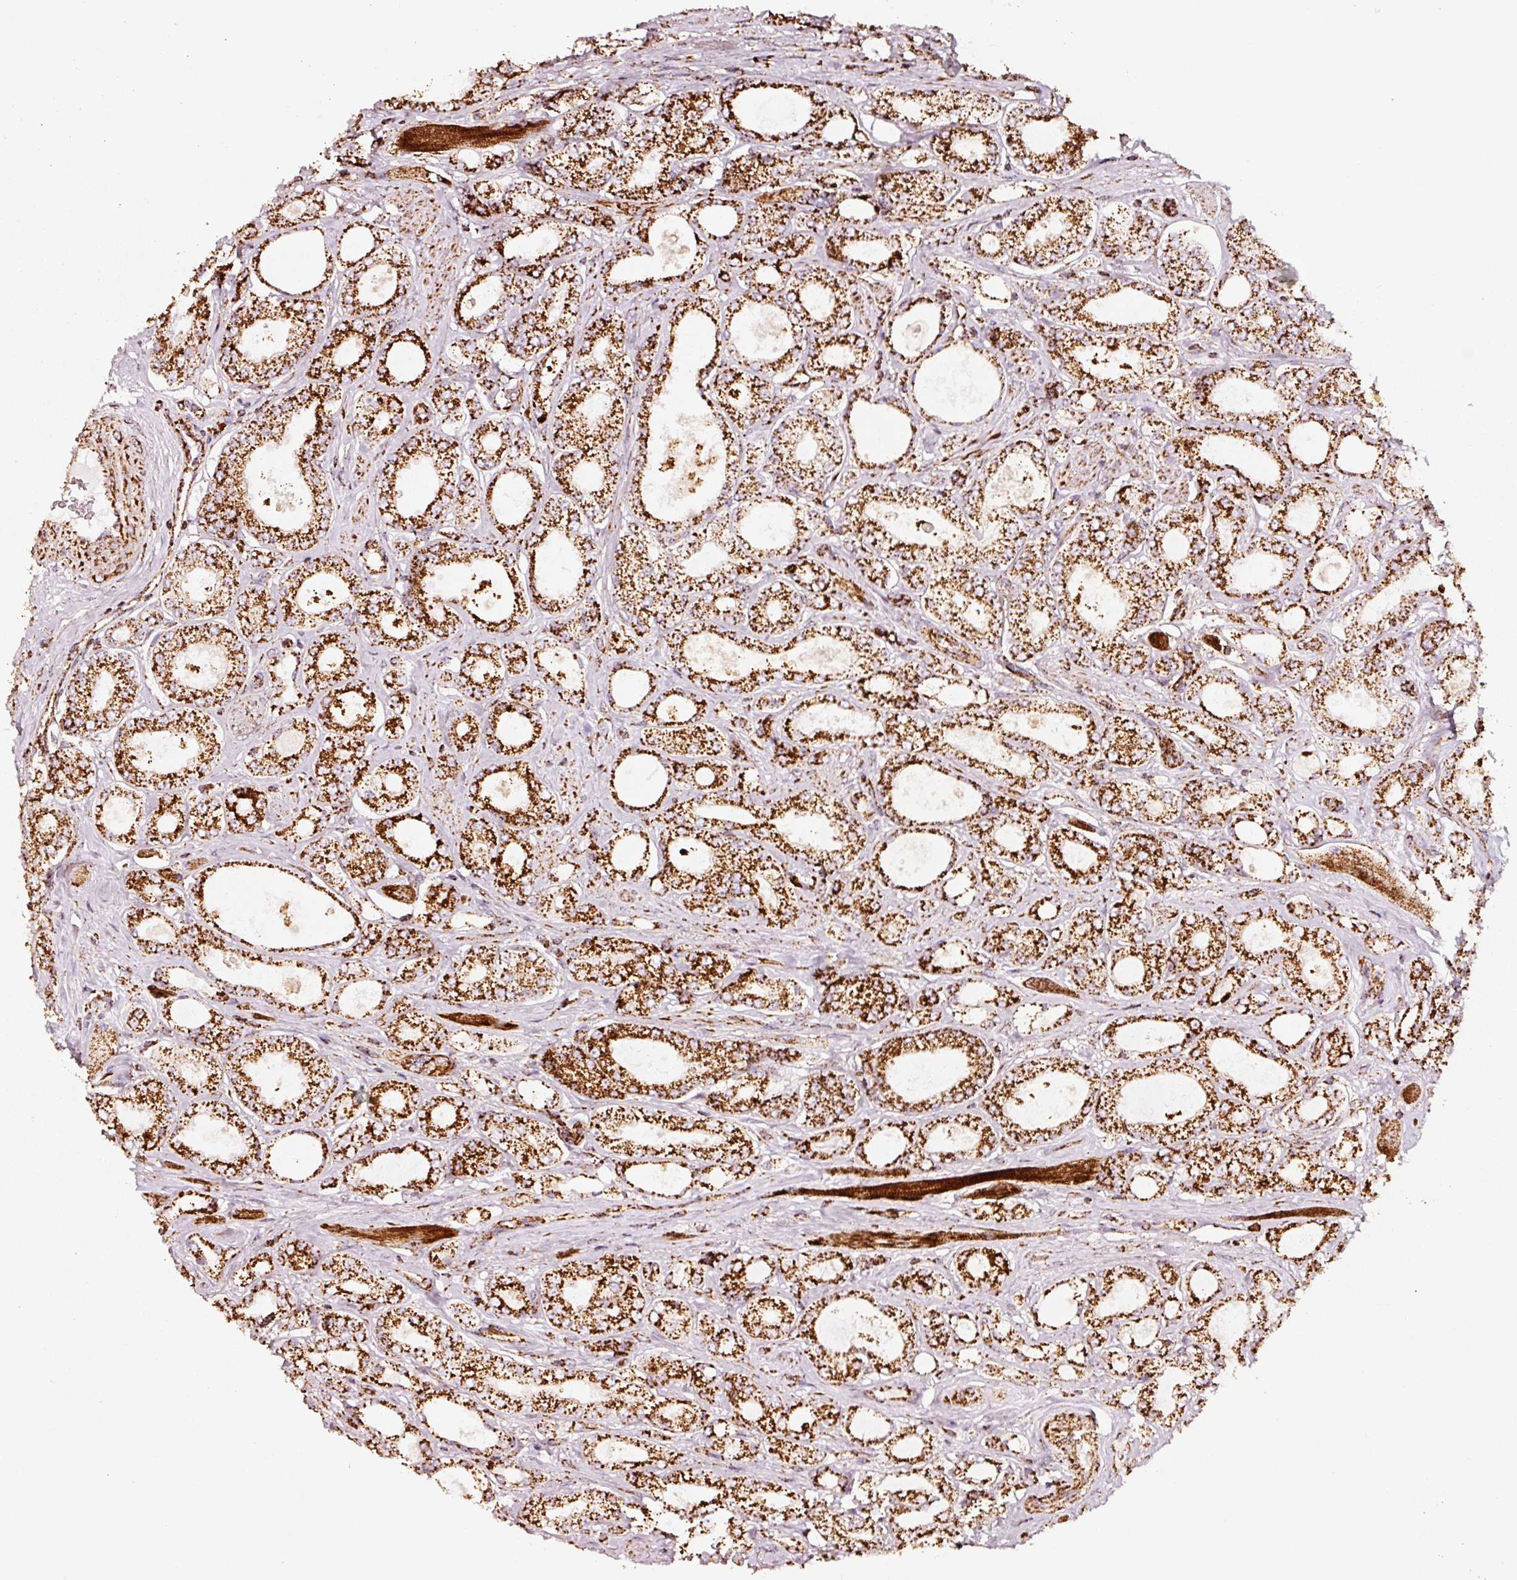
{"staining": {"intensity": "strong", "quantity": ">75%", "location": "cytoplasmic/membranous"}, "tissue": "prostate cancer", "cell_type": "Tumor cells", "image_type": "cancer", "snomed": [{"axis": "morphology", "description": "Adenocarcinoma, High grade"}, {"axis": "topography", "description": "Prostate"}], "caption": "About >75% of tumor cells in human prostate adenocarcinoma (high-grade) demonstrate strong cytoplasmic/membranous protein staining as visualized by brown immunohistochemical staining.", "gene": "UQCRC1", "patient": {"sex": "male", "age": 68}}